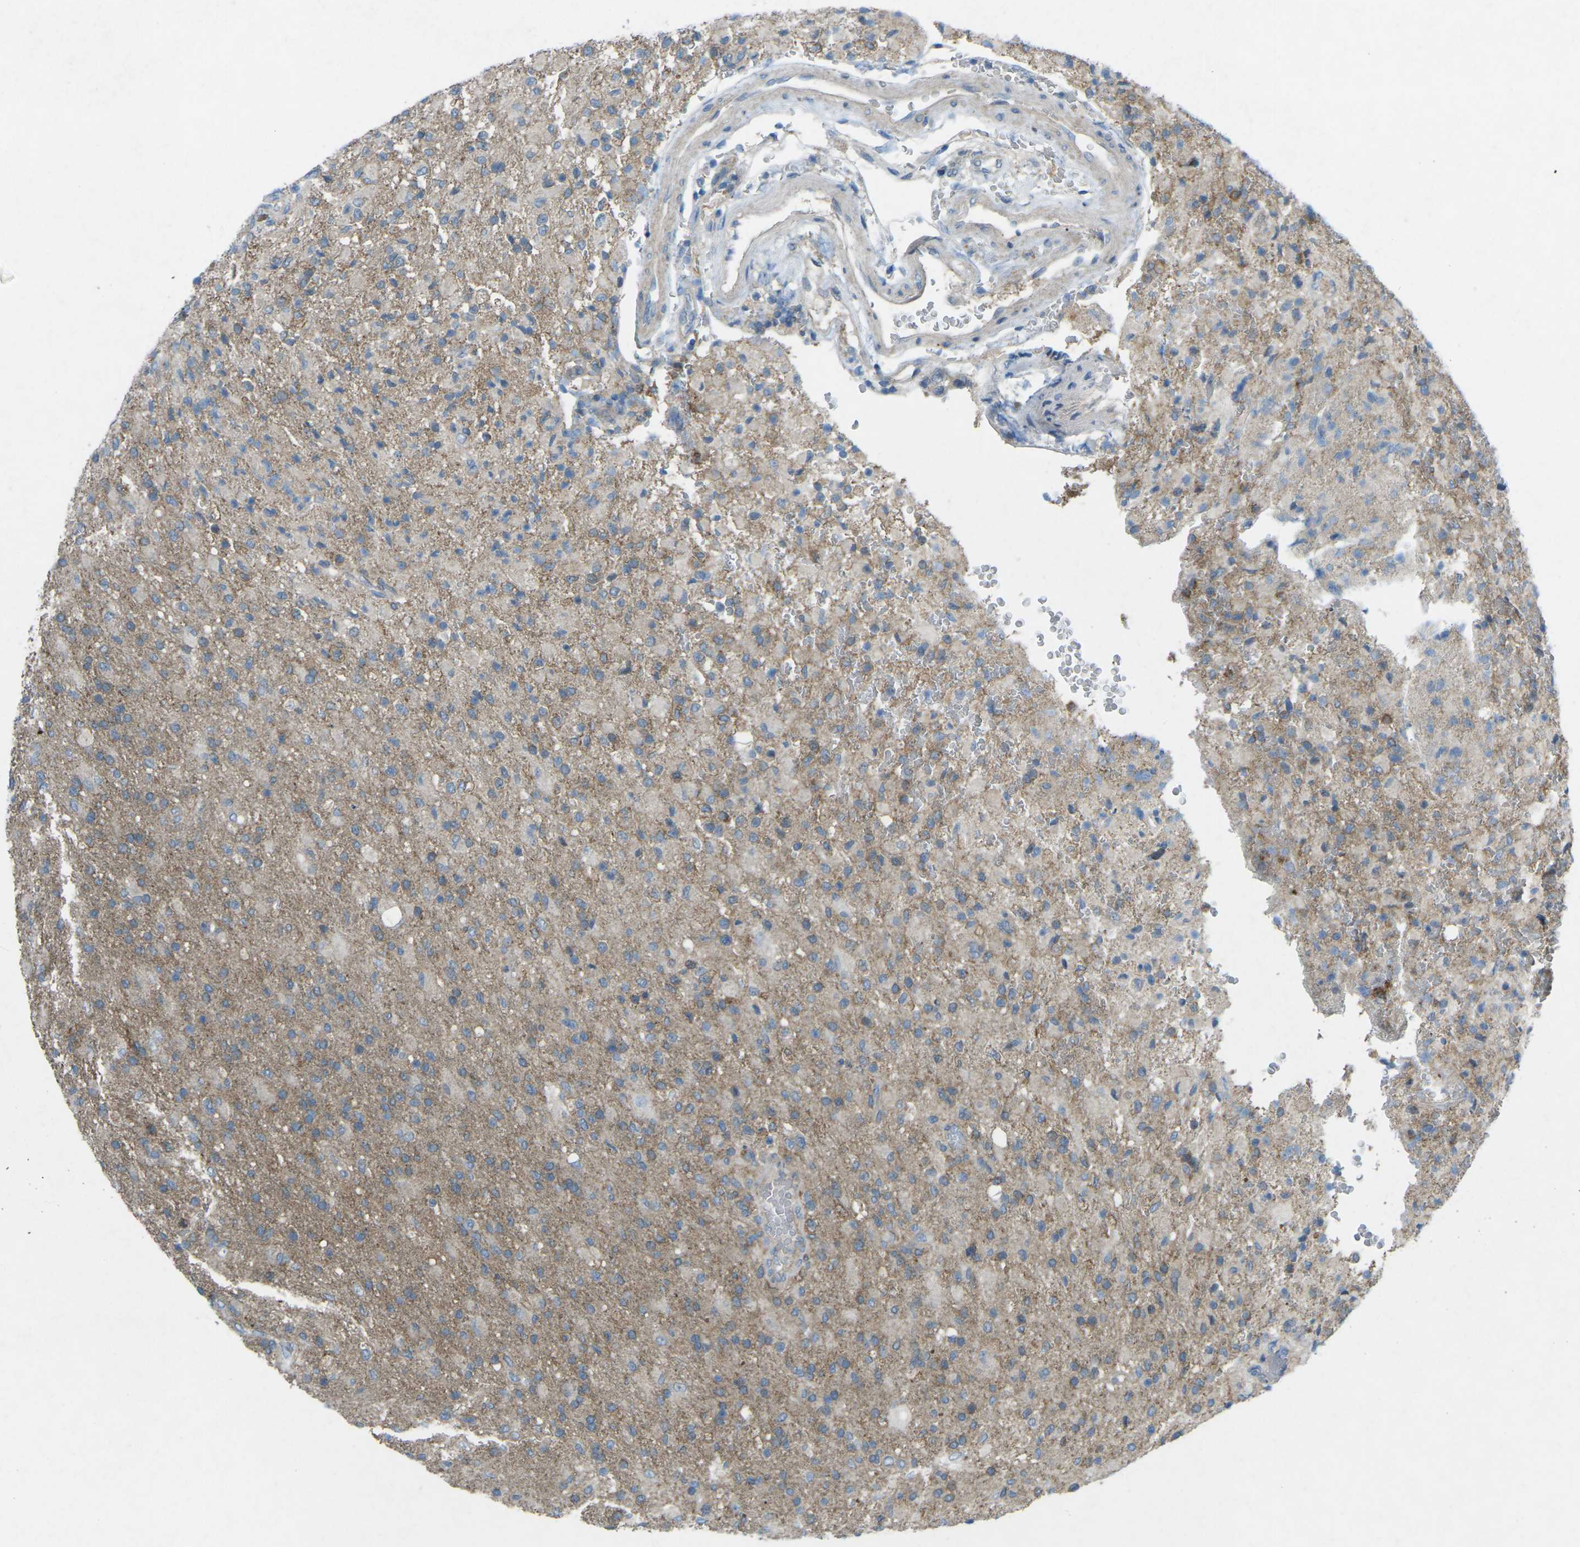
{"staining": {"intensity": "moderate", "quantity": "<25%", "location": "cytoplasmic/membranous"}, "tissue": "glioma", "cell_type": "Tumor cells", "image_type": "cancer", "snomed": [{"axis": "morphology", "description": "Glioma, malignant, High grade"}, {"axis": "topography", "description": "Brain"}], "caption": "Approximately <25% of tumor cells in human glioma display moderate cytoplasmic/membranous protein expression as visualized by brown immunohistochemical staining.", "gene": "STK11", "patient": {"sex": "male", "age": 71}}